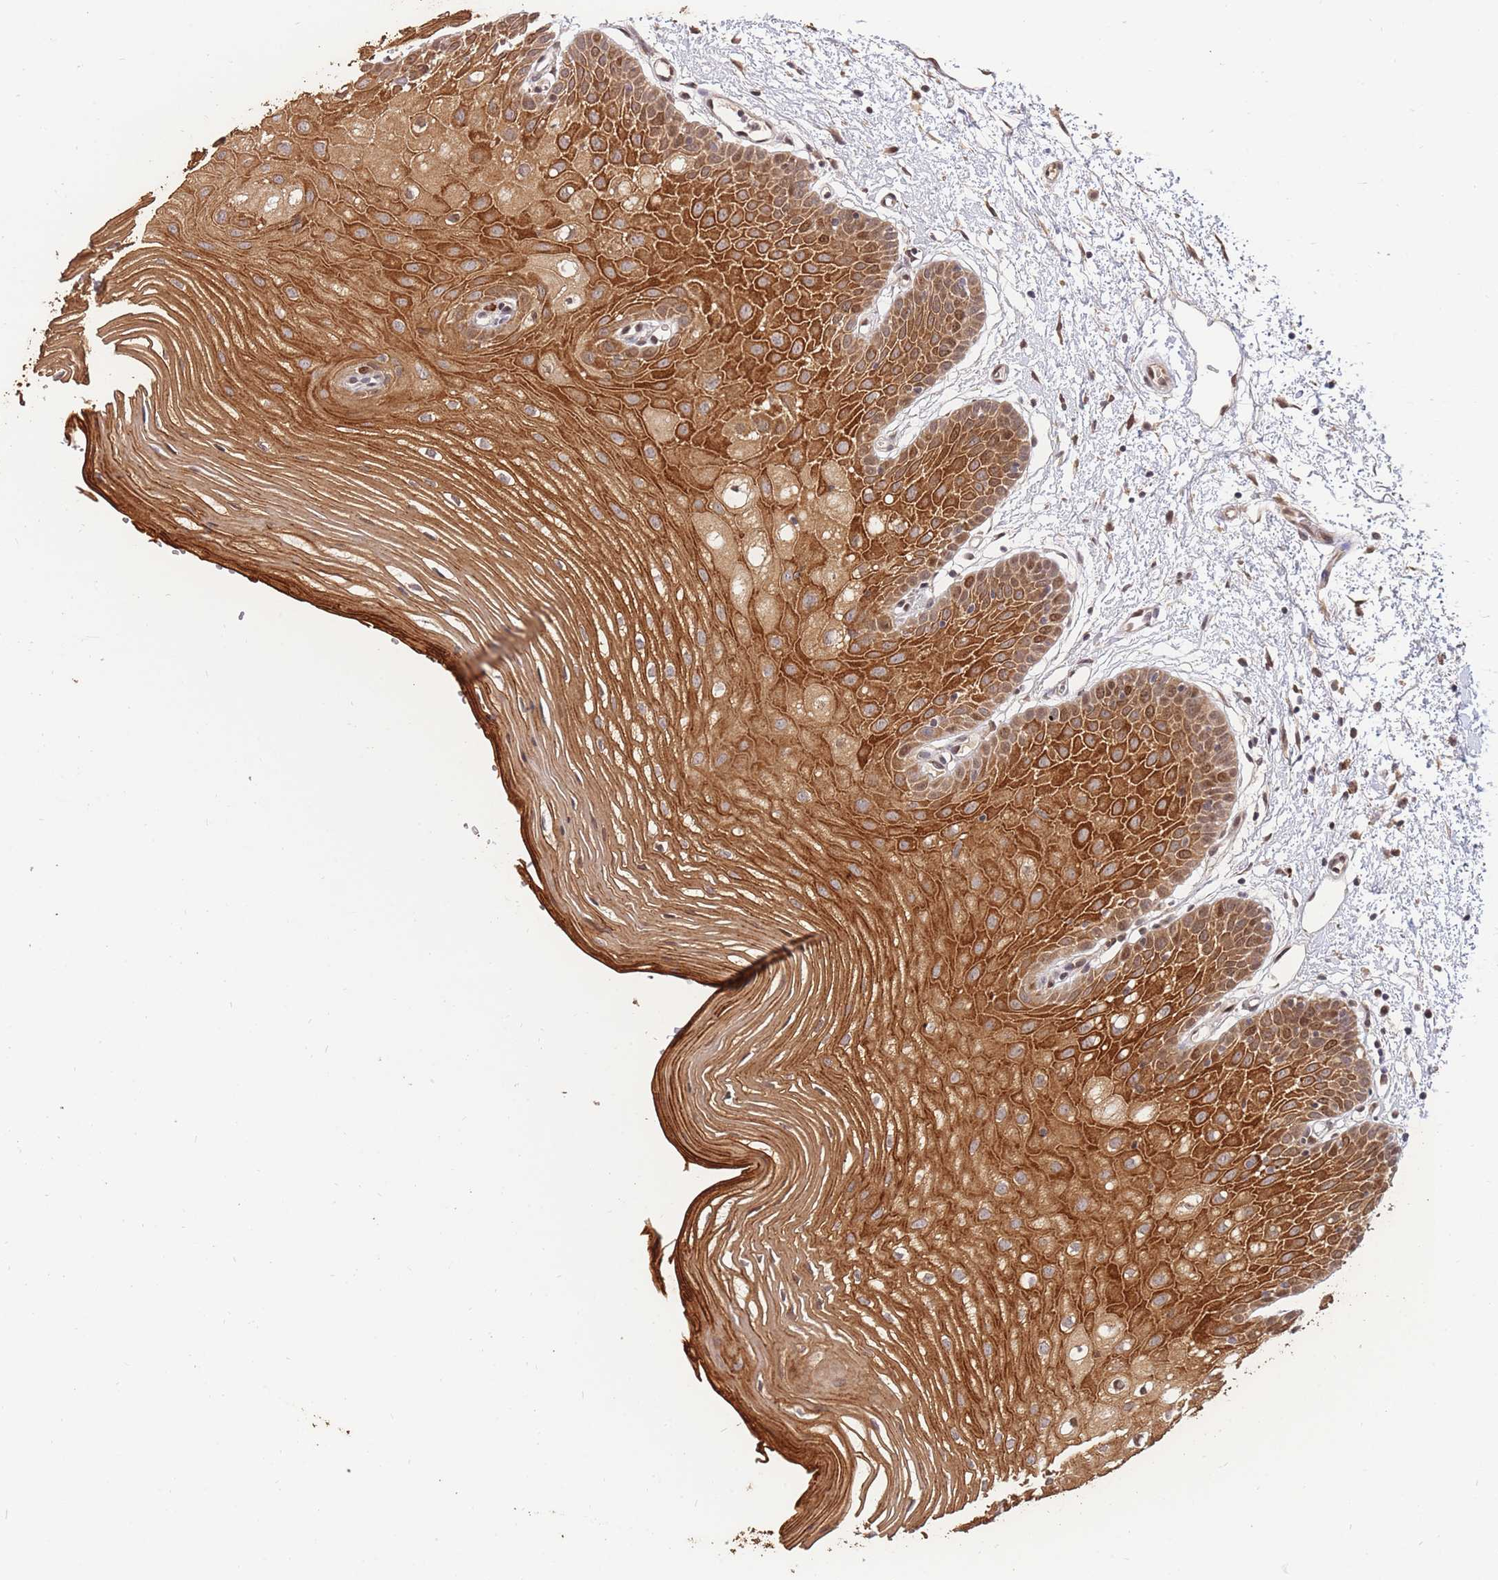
{"staining": {"intensity": "strong", "quantity": "25%-75%", "location": "cytoplasmic/membranous,nuclear"}, "tissue": "oral mucosa", "cell_type": "Squamous epithelial cells", "image_type": "normal", "snomed": [{"axis": "morphology", "description": "Normal tissue, NOS"}, {"axis": "topography", "description": "Oral tissue"}, {"axis": "topography", "description": "Tounge, NOS"}], "caption": "Brown immunohistochemical staining in unremarkable oral mucosa reveals strong cytoplasmic/membranous,nuclear staining in approximately 25%-75% of squamous epithelial cells.", "gene": "RGS14", "patient": {"sex": "female", "age": 73}}